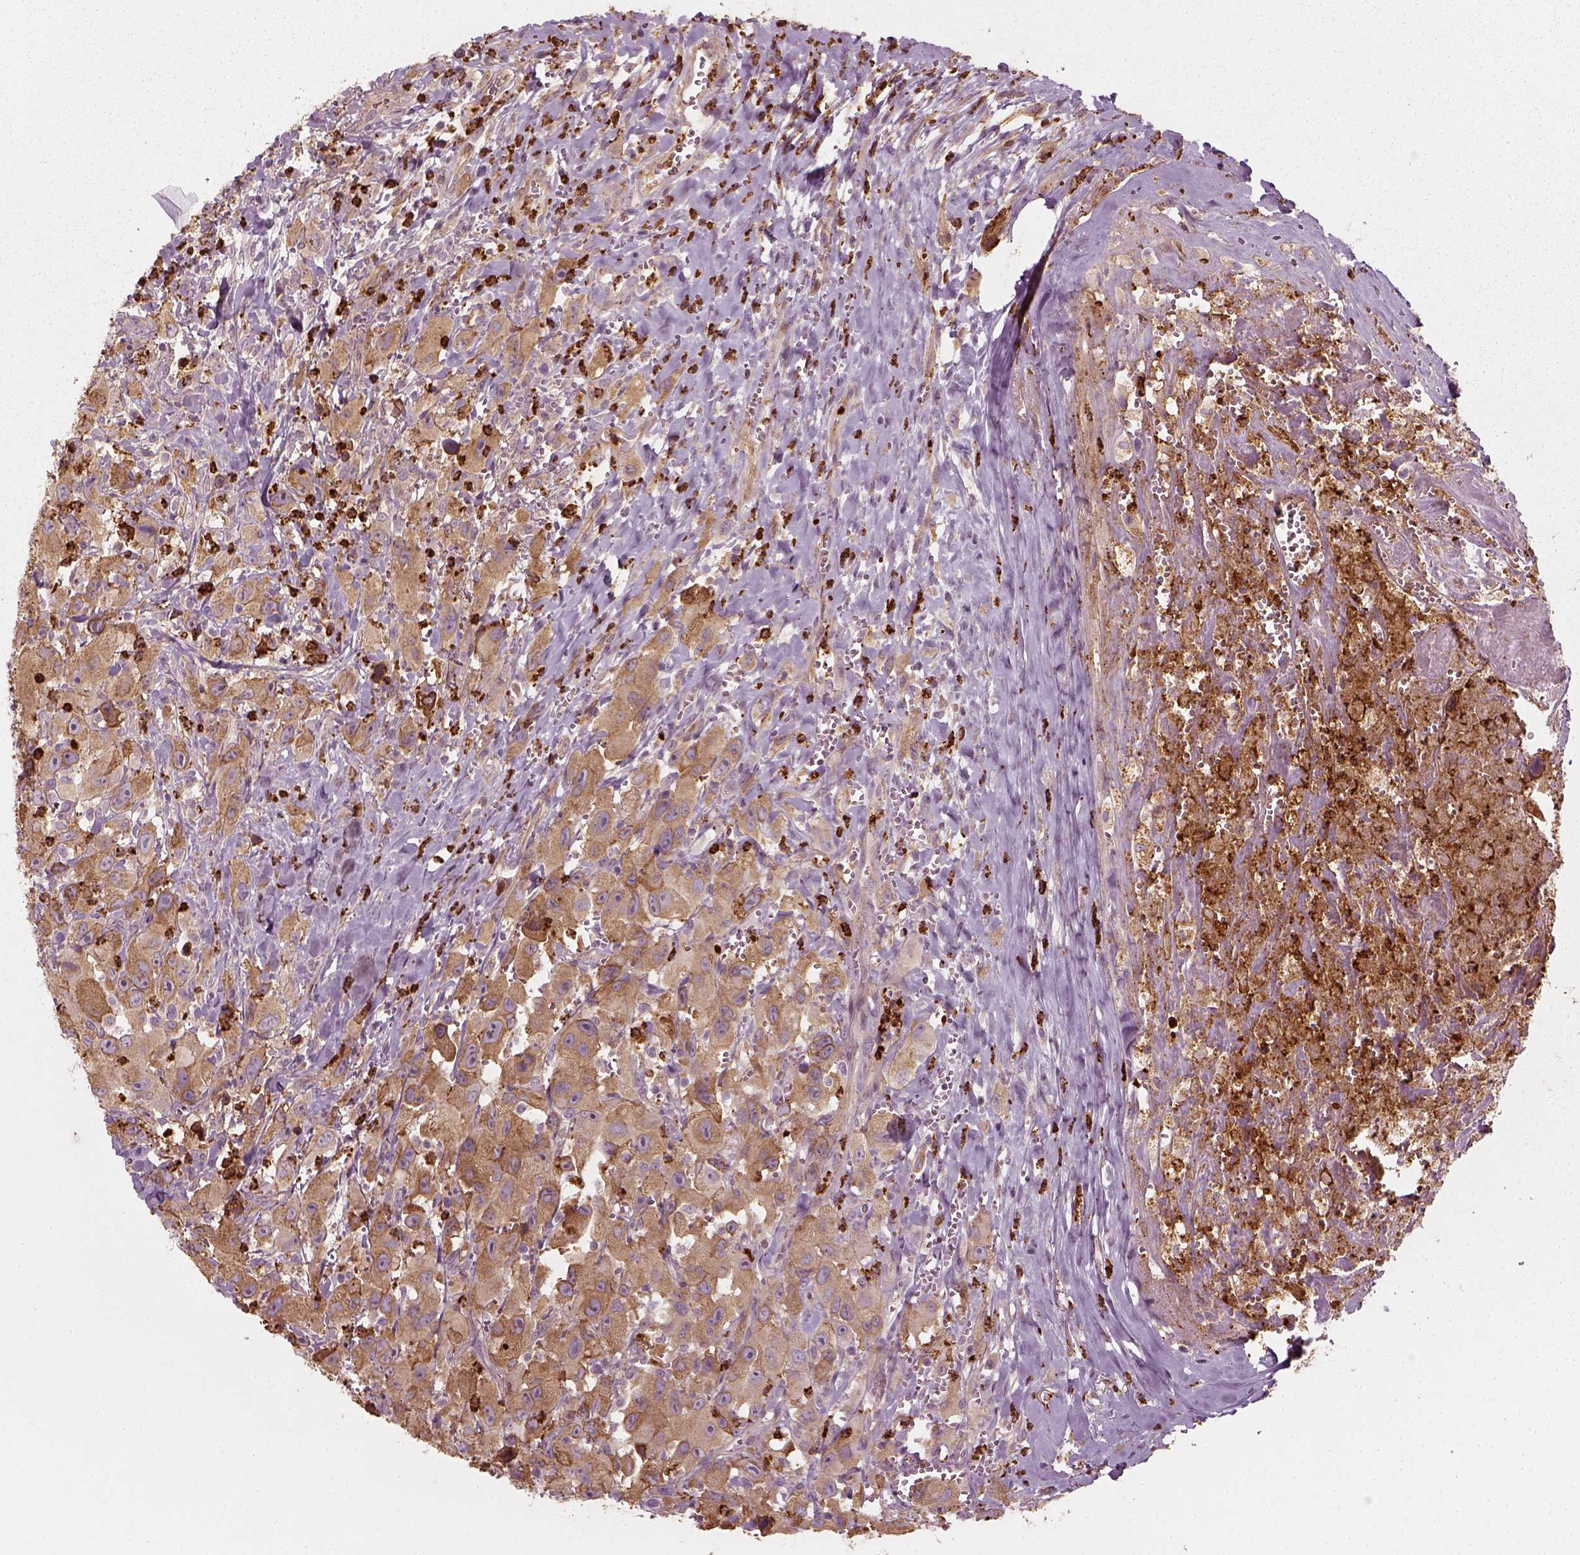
{"staining": {"intensity": "moderate", "quantity": "<25%", "location": "cytoplasmic/membranous"}, "tissue": "head and neck cancer", "cell_type": "Tumor cells", "image_type": "cancer", "snomed": [{"axis": "morphology", "description": "Squamous cell carcinoma, NOS"}, {"axis": "morphology", "description": "Squamous cell carcinoma, metastatic, NOS"}, {"axis": "topography", "description": "Oral tissue"}, {"axis": "topography", "description": "Head-Neck"}], "caption": "A micrograph showing moderate cytoplasmic/membranous staining in about <25% of tumor cells in head and neck cancer, as visualized by brown immunohistochemical staining.", "gene": "NPTN", "patient": {"sex": "female", "age": 85}}